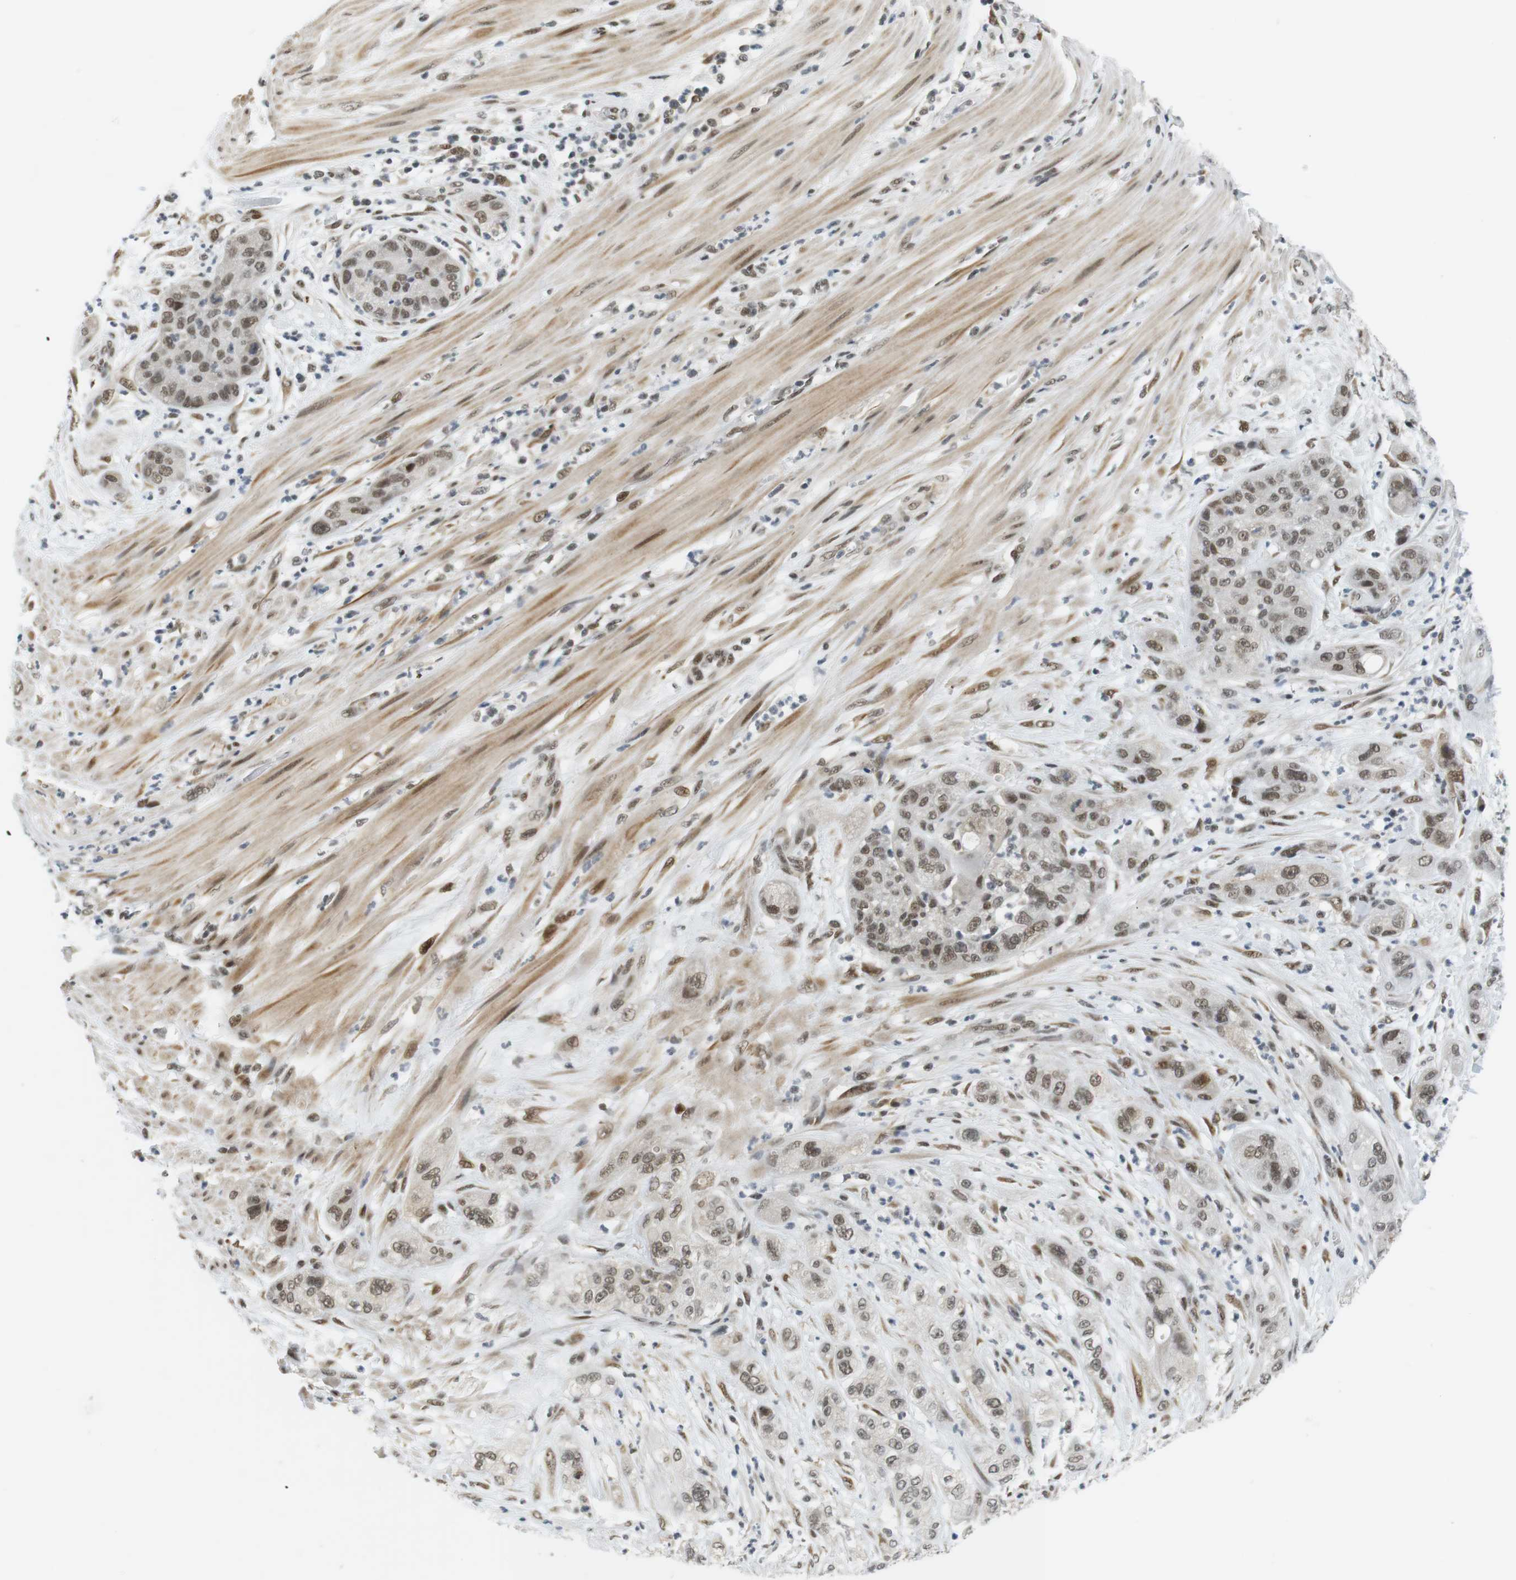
{"staining": {"intensity": "weak", "quantity": ">75%", "location": "nuclear"}, "tissue": "pancreatic cancer", "cell_type": "Tumor cells", "image_type": "cancer", "snomed": [{"axis": "morphology", "description": "Adenocarcinoma, NOS"}, {"axis": "topography", "description": "Pancreas"}], "caption": "Tumor cells exhibit weak nuclear expression in approximately >75% of cells in pancreatic adenocarcinoma. The staining is performed using DAB (3,3'-diaminobenzidine) brown chromogen to label protein expression. The nuclei are counter-stained blue using hematoxylin.", "gene": "RNF38", "patient": {"sex": "female", "age": 78}}